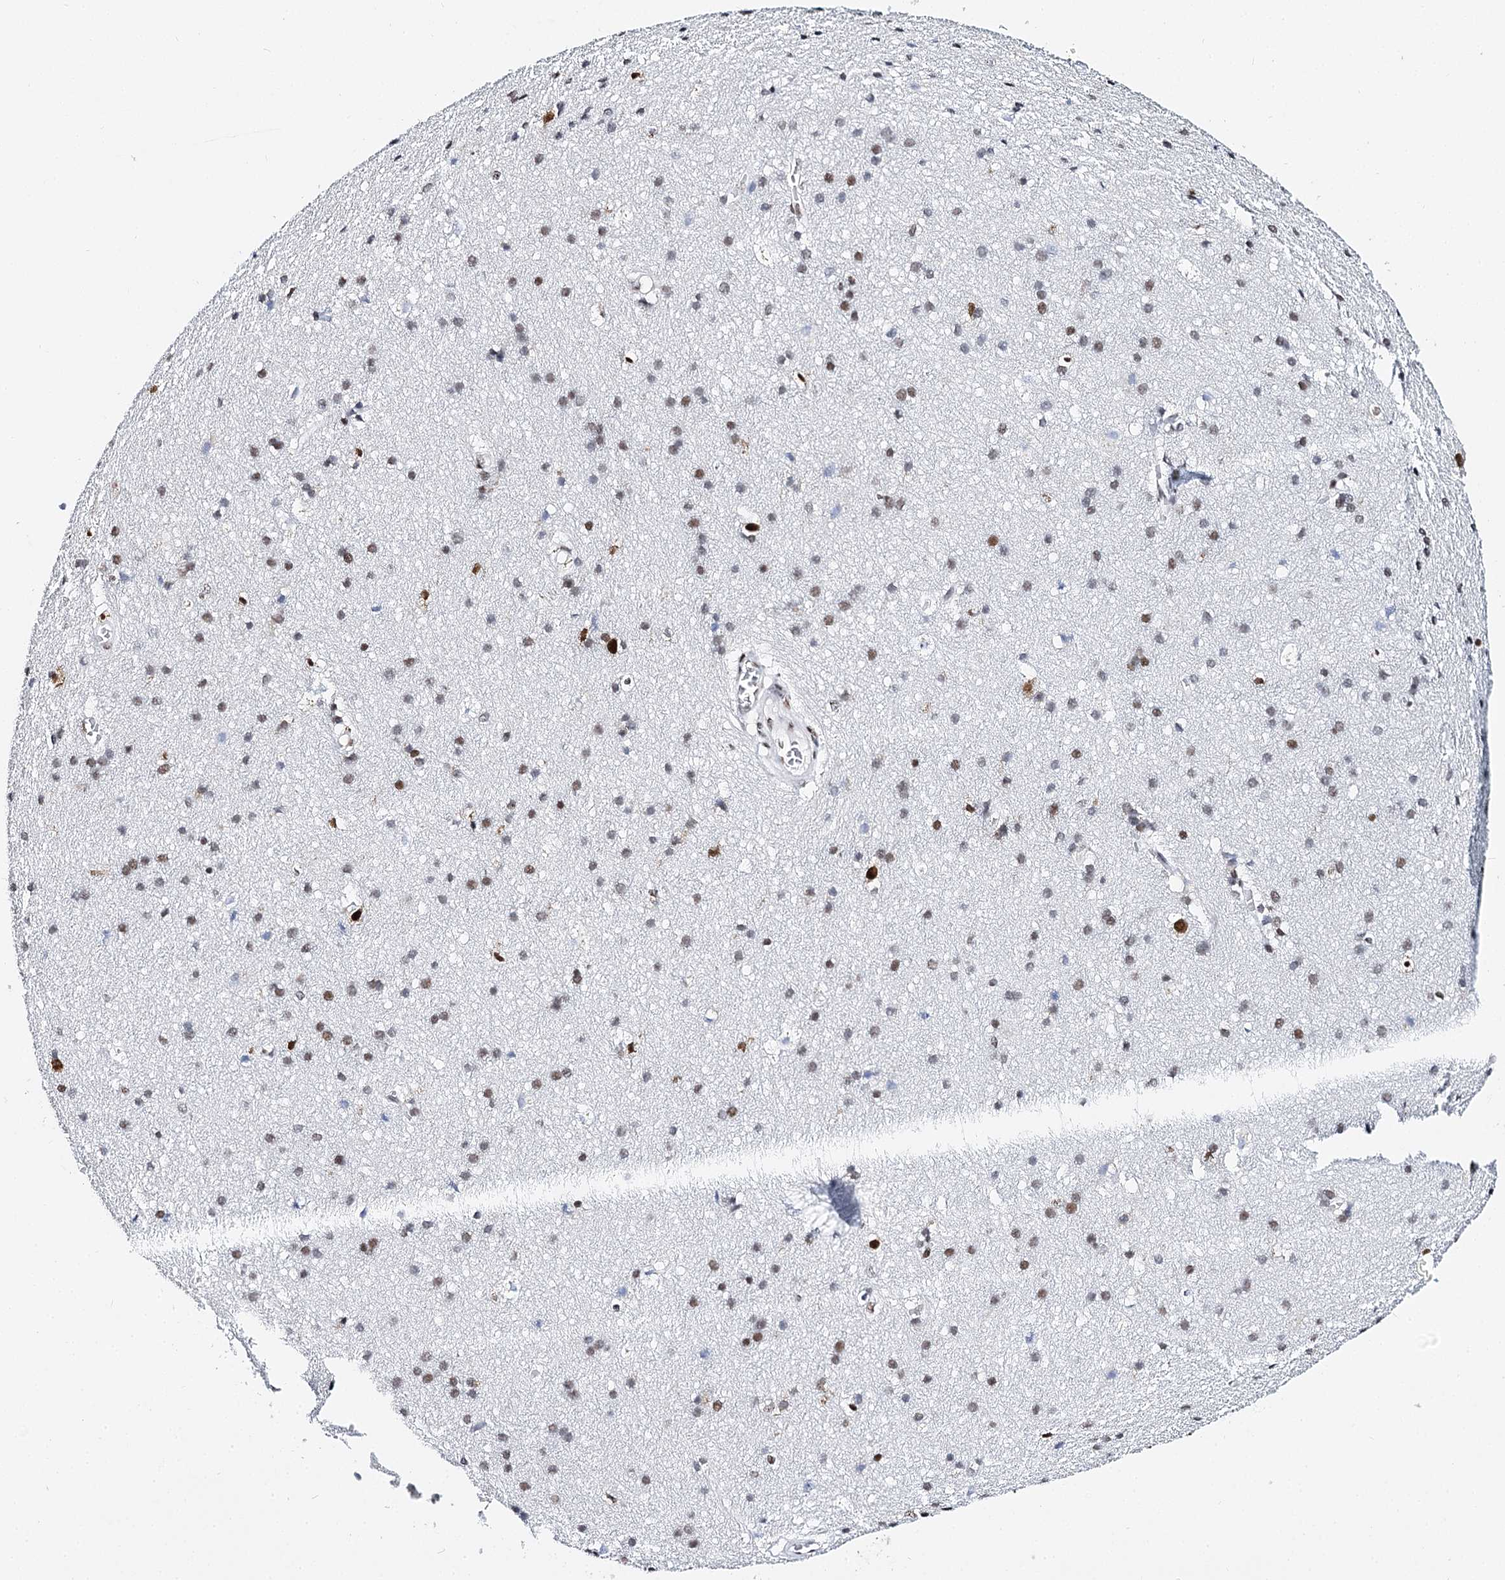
{"staining": {"intensity": "negative", "quantity": "none", "location": "none"}, "tissue": "cerebral cortex", "cell_type": "Endothelial cells", "image_type": "normal", "snomed": [{"axis": "morphology", "description": "Normal tissue, NOS"}, {"axis": "topography", "description": "Cerebral cortex"}], "caption": "Endothelial cells are negative for protein expression in normal human cerebral cortex.", "gene": "BARD1", "patient": {"sex": "male", "age": 54}}